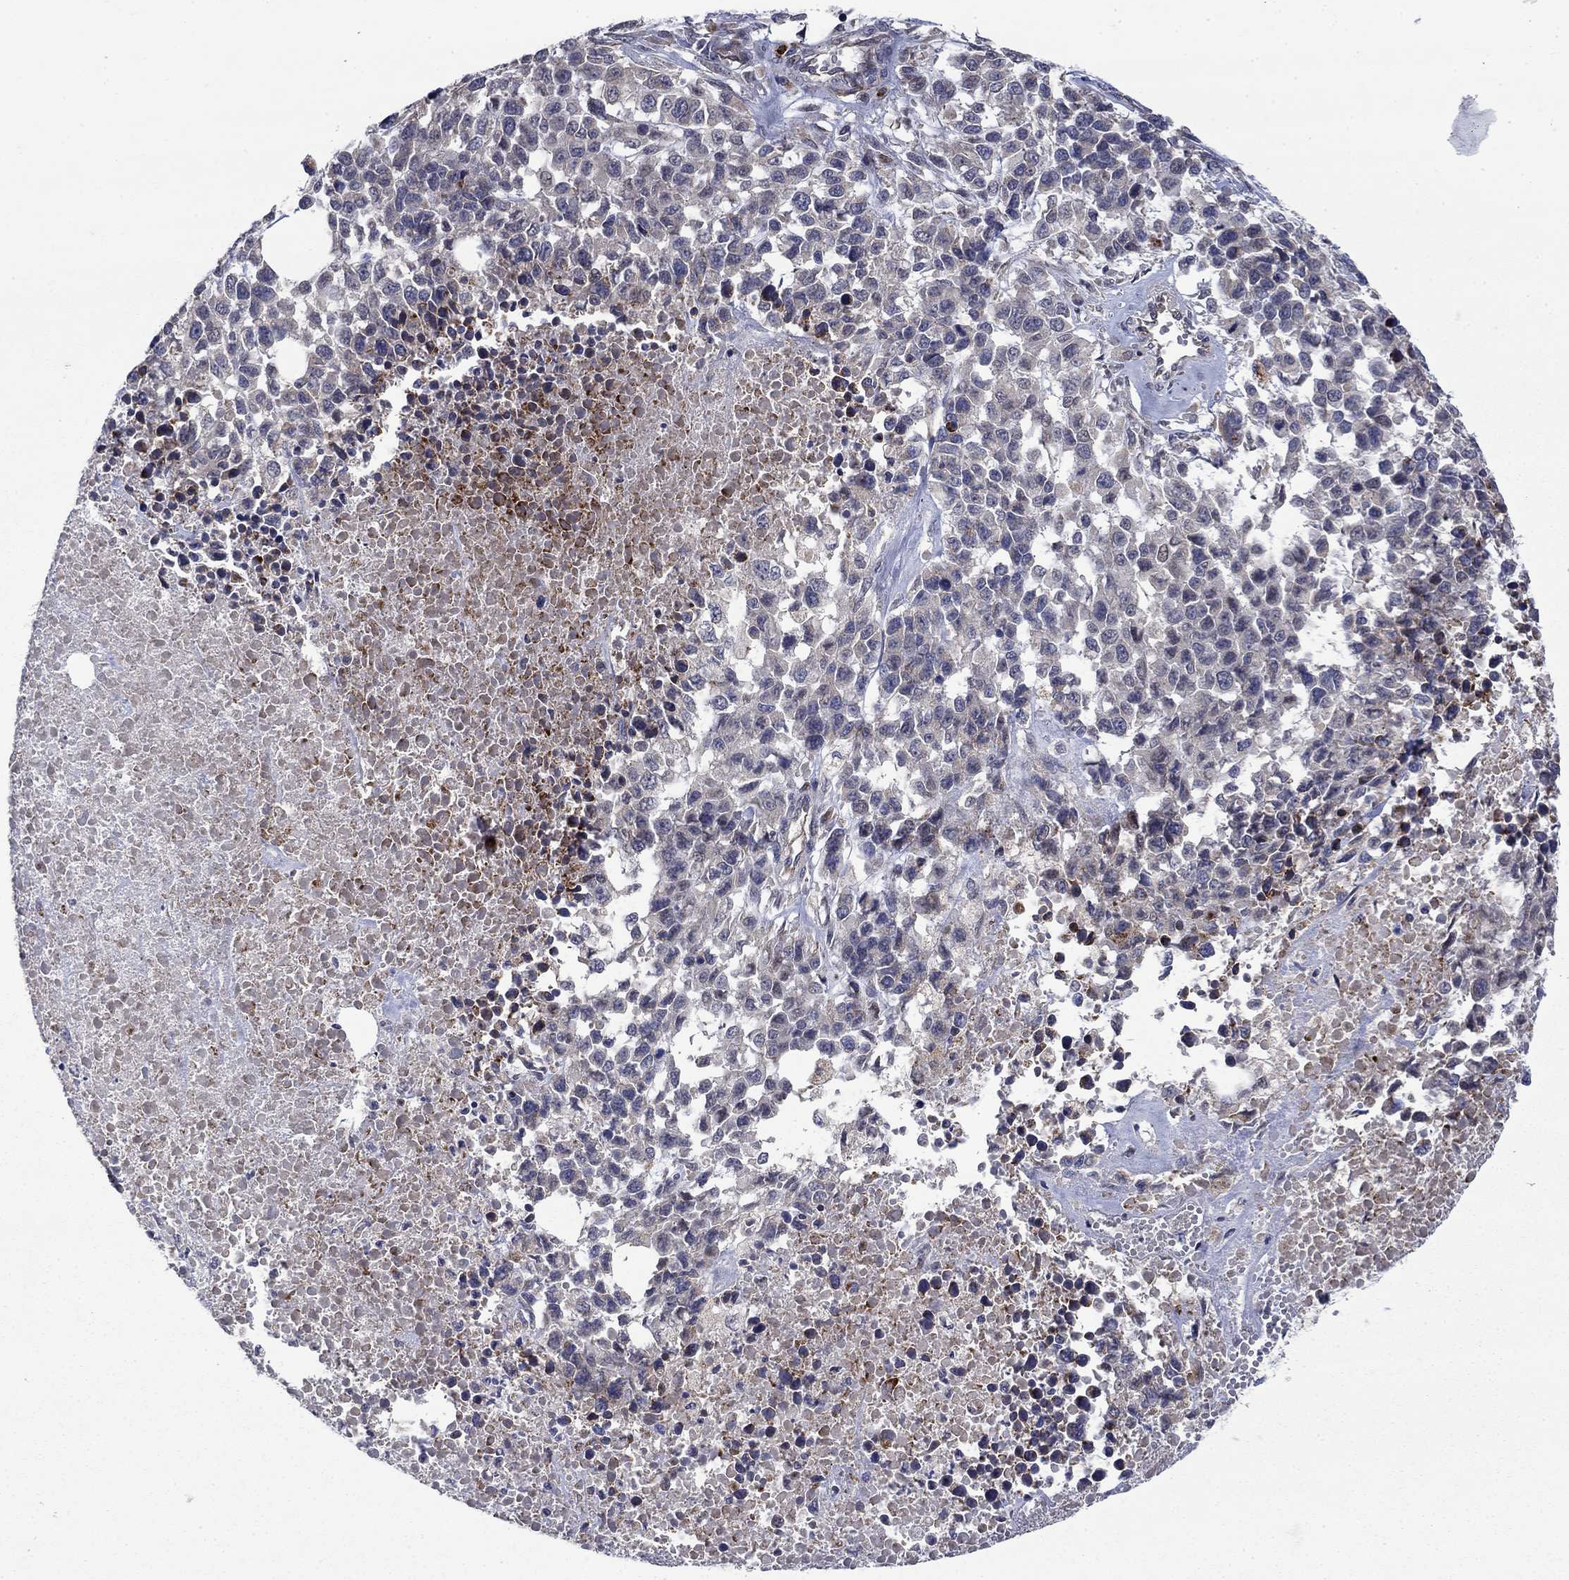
{"staining": {"intensity": "weak", "quantity": "<25%", "location": "cytoplasmic/membranous"}, "tissue": "melanoma", "cell_type": "Tumor cells", "image_type": "cancer", "snomed": [{"axis": "morphology", "description": "Malignant melanoma, Metastatic site"}, {"axis": "topography", "description": "Skin"}], "caption": "This image is of malignant melanoma (metastatic site) stained with IHC to label a protein in brown with the nuclei are counter-stained blue. There is no staining in tumor cells.", "gene": "SLC7A1", "patient": {"sex": "male", "age": 84}}